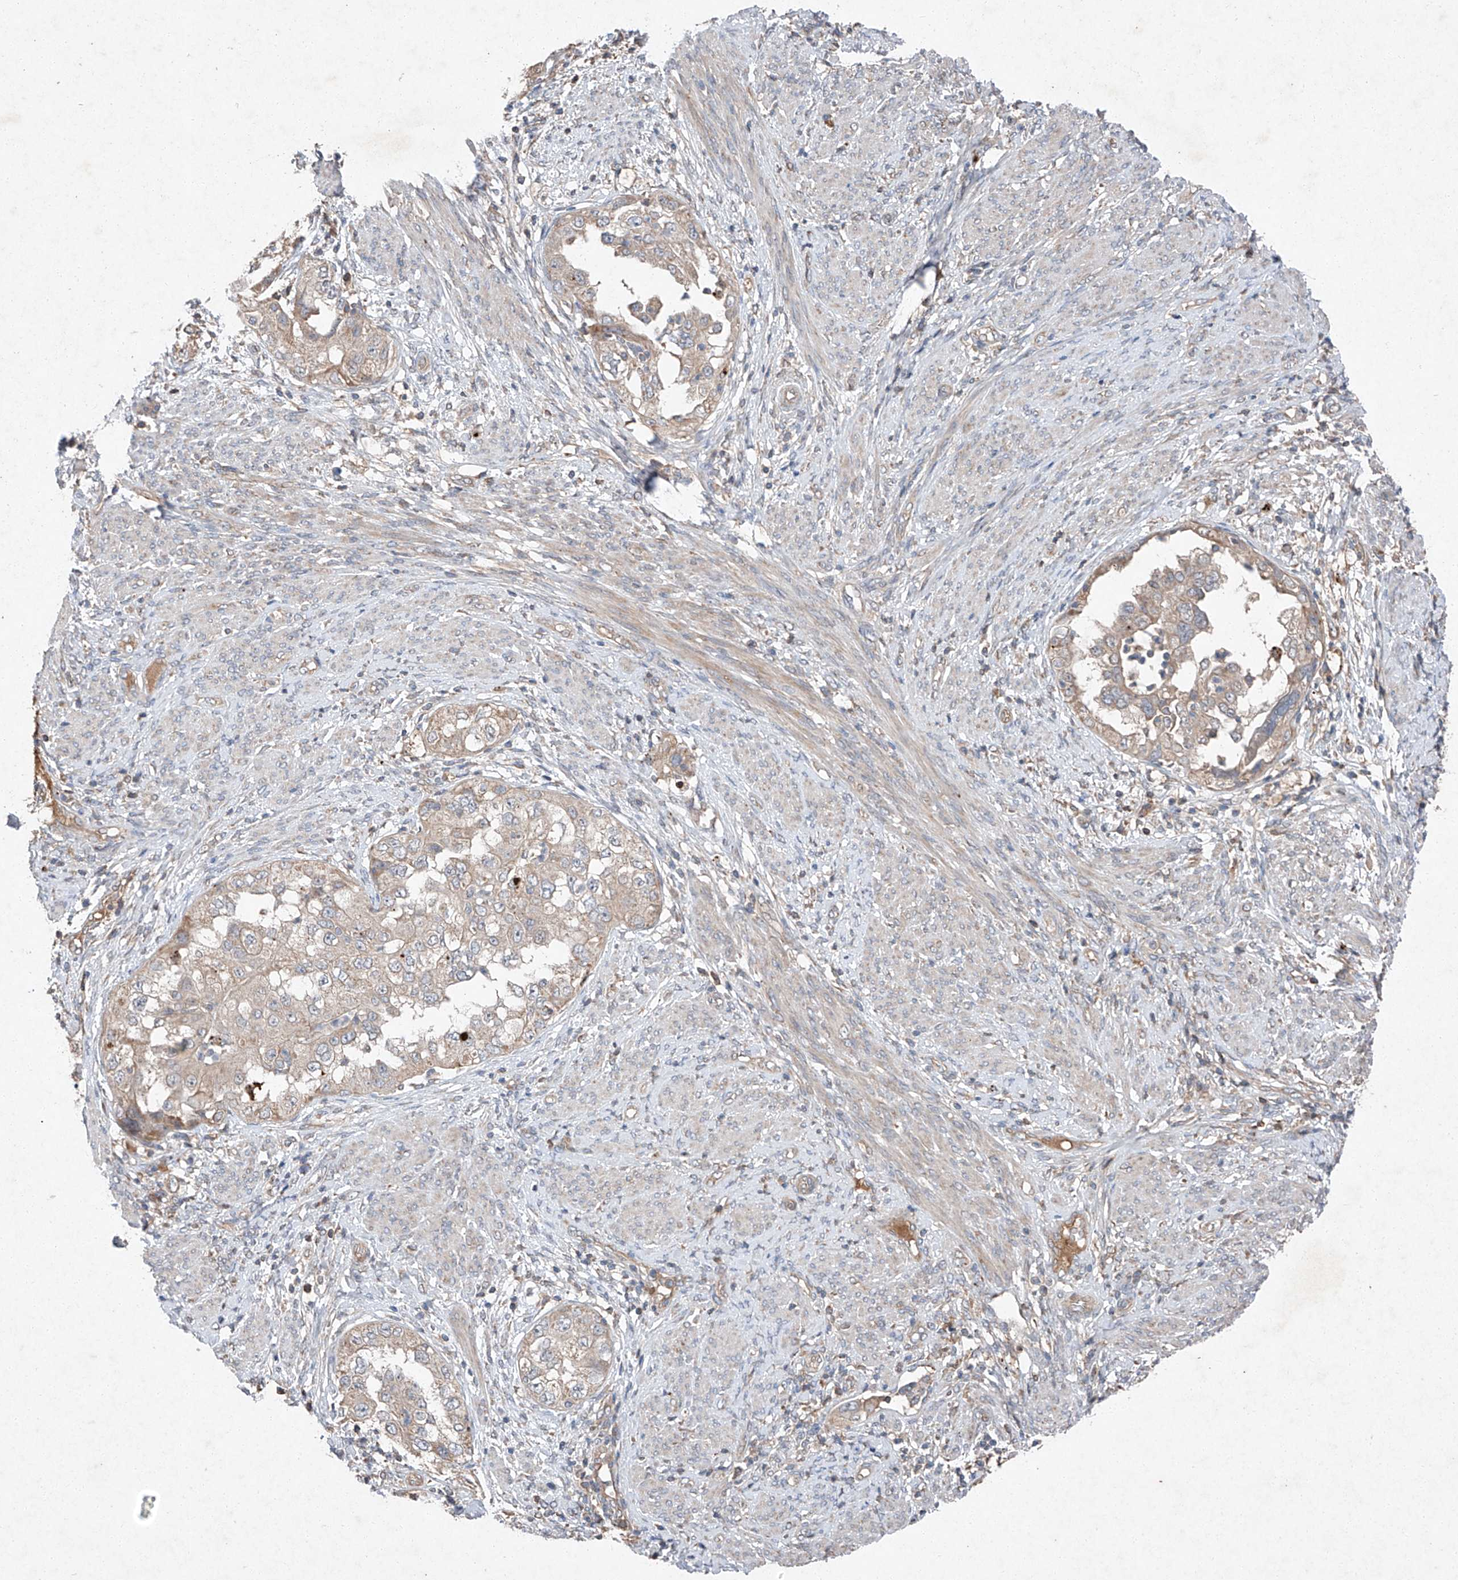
{"staining": {"intensity": "weak", "quantity": "25%-75%", "location": "cytoplasmic/membranous"}, "tissue": "endometrial cancer", "cell_type": "Tumor cells", "image_type": "cancer", "snomed": [{"axis": "morphology", "description": "Adenocarcinoma, NOS"}, {"axis": "topography", "description": "Endometrium"}], "caption": "Protein staining by immunohistochemistry (IHC) shows weak cytoplasmic/membranous positivity in about 25%-75% of tumor cells in endometrial adenocarcinoma.", "gene": "RUSC1", "patient": {"sex": "female", "age": 85}}